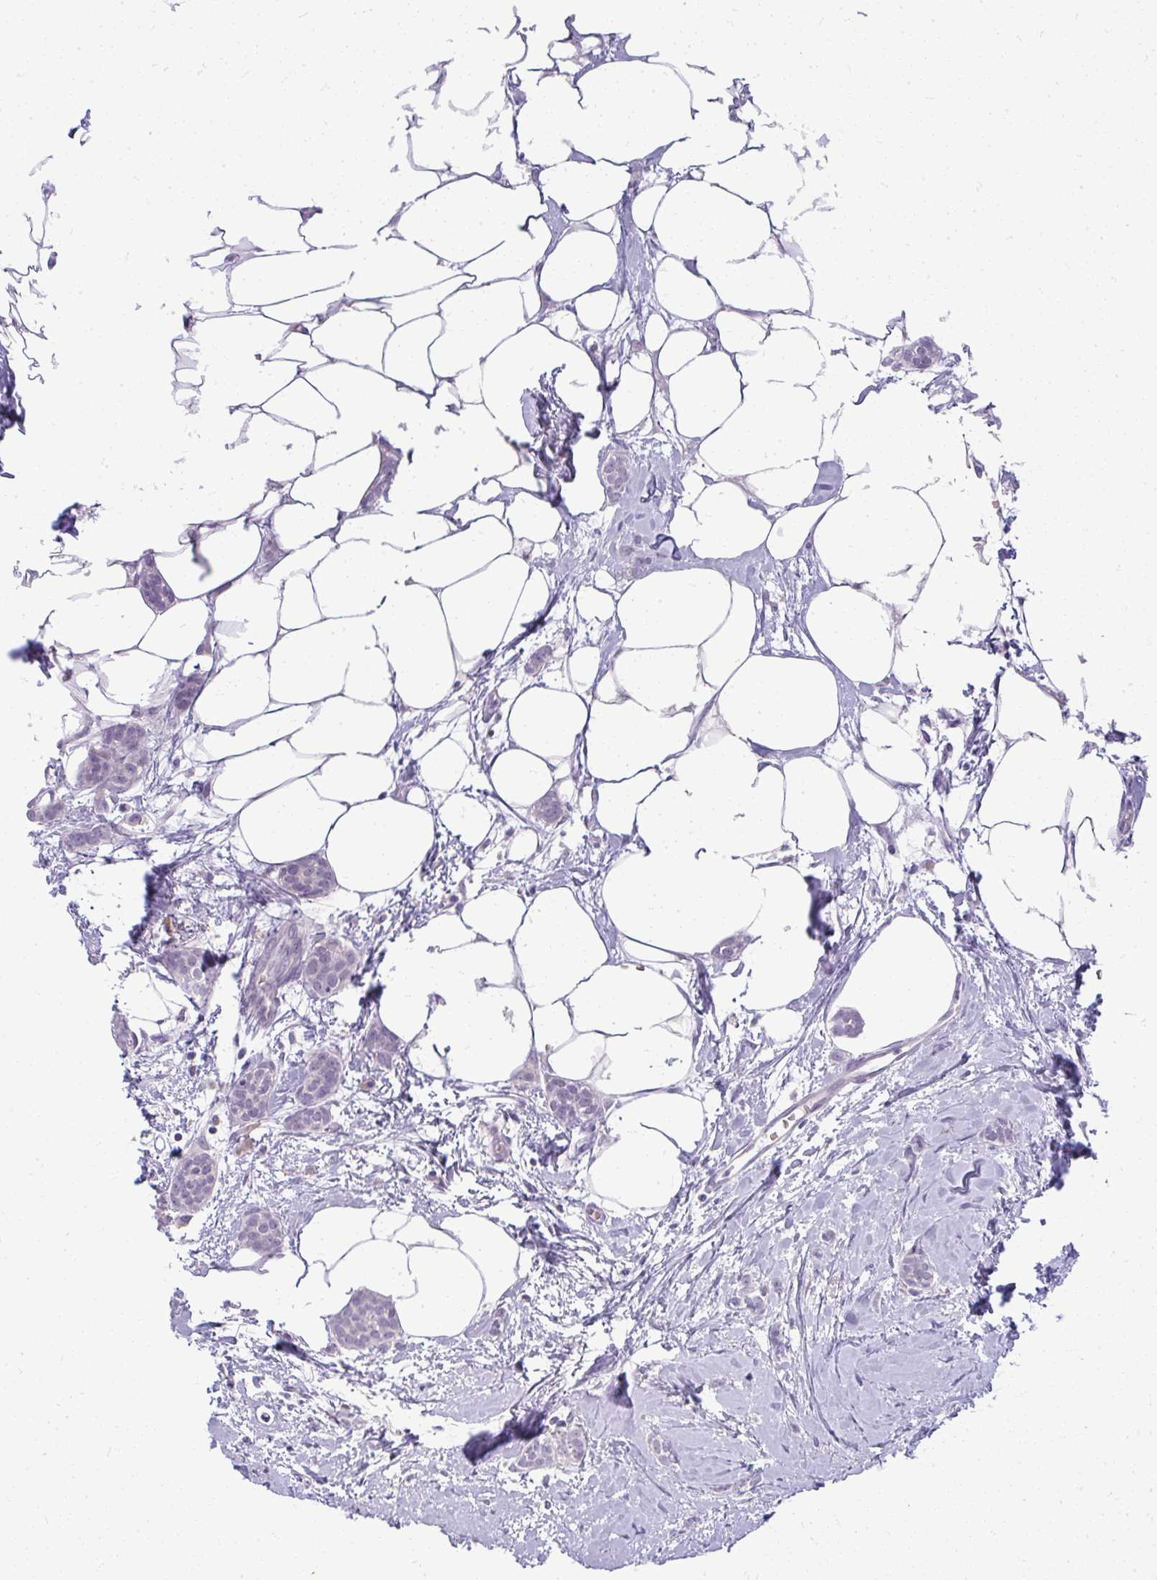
{"staining": {"intensity": "negative", "quantity": "none", "location": "none"}, "tissue": "breast cancer", "cell_type": "Tumor cells", "image_type": "cancer", "snomed": [{"axis": "morphology", "description": "Duct carcinoma"}, {"axis": "topography", "description": "Breast"}], "caption": "This micrograph is of breast invasive ductal carcinoma stained with IHC to label a protein in brown with the nuclei are counter-stained blue. There is no staining in tumor cells. (Stains: DAB (3,3'-diaminobenzidine) immunohistochemistry with hematoxylin counter stain, Microscopy: brightfield microscopy at high magnification).", "gene": "TEX33", "patient": {"sex": "female", "age": 72}}